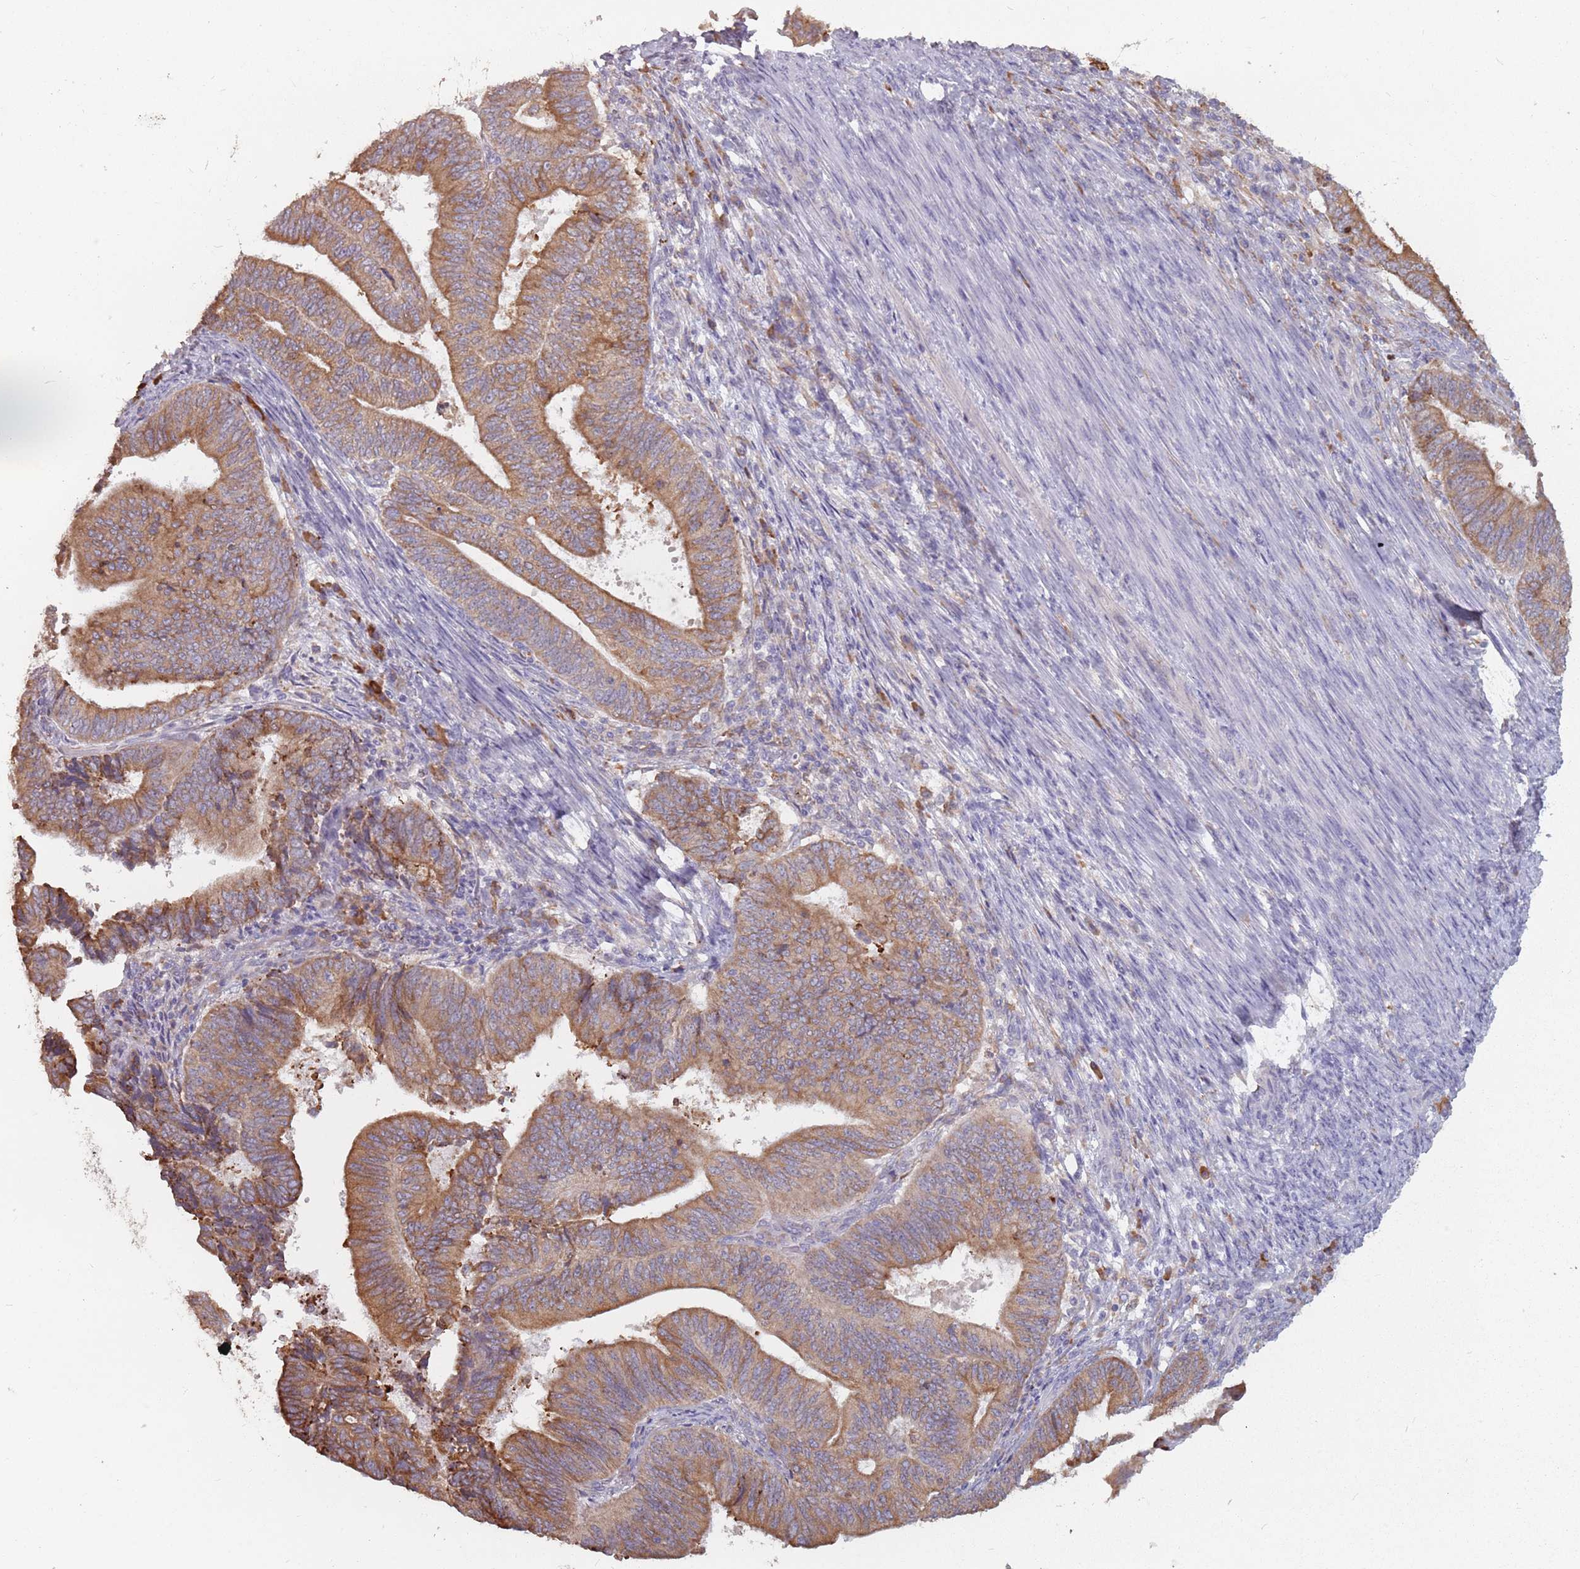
{"staining": {"intensity": "moderate", "quantity": ">75%", "location": "cytoplasmic/membranous"}, "tissue": "endometrial cancer", "cell_type": "Tumor cells", "image_type": "cancer", "snomed": [{"axis": "morphology", "description": "Adenocarcinoma, NOS"}, {"axis": "topography", "description": "Endometrium"}], "caption": "Endometrial adenocarcinoma stained for a protein shows moderate cytoplasmic/membranous positivity in tumor cells.", "gene": "RPS9", "patient": {"sex": "female", "age": 70}}